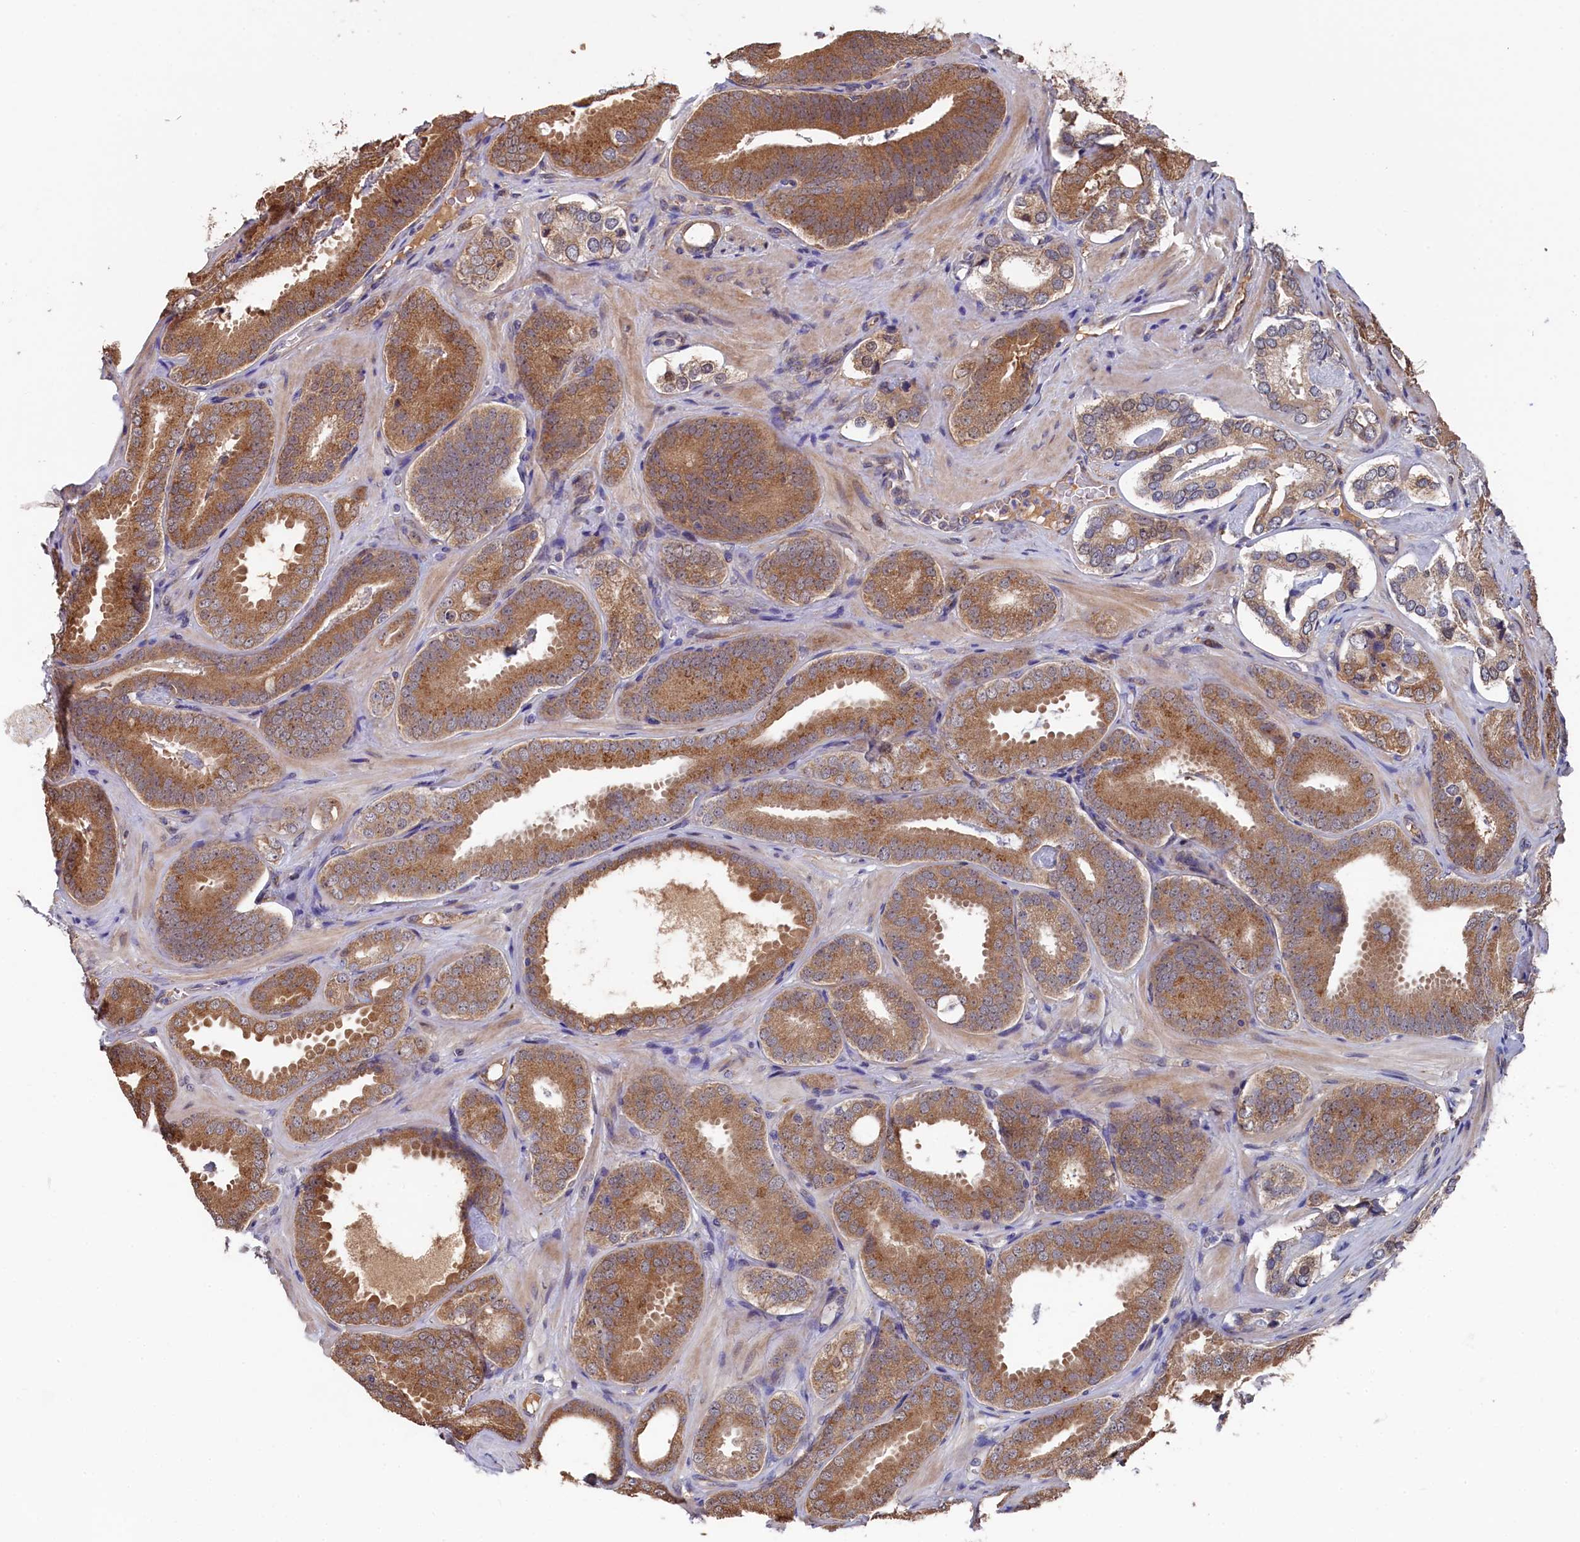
{"staining": {"intensity": "moderate", "quantity": ">75%", "location": "cytoplasmic/membranous"}, "tissue": "prostate cancer", "cell_type": "Tumor cells", "image_type": "cancer", "snomed": [{"axis": "morphology", "description": "Adenocarcinoma, High grade"}, {"axis": "topography", "description": "Prostate"}], "caption": "Immunohistochemical staining of human adenocarcinoma (high-grade) (prostate) demonstrates moderate cytoplasmic/membranous protein staining in about >75% of tumor cells.", "gene": "SLC12A4", "patient": {"sex": "male", "age": 63}}